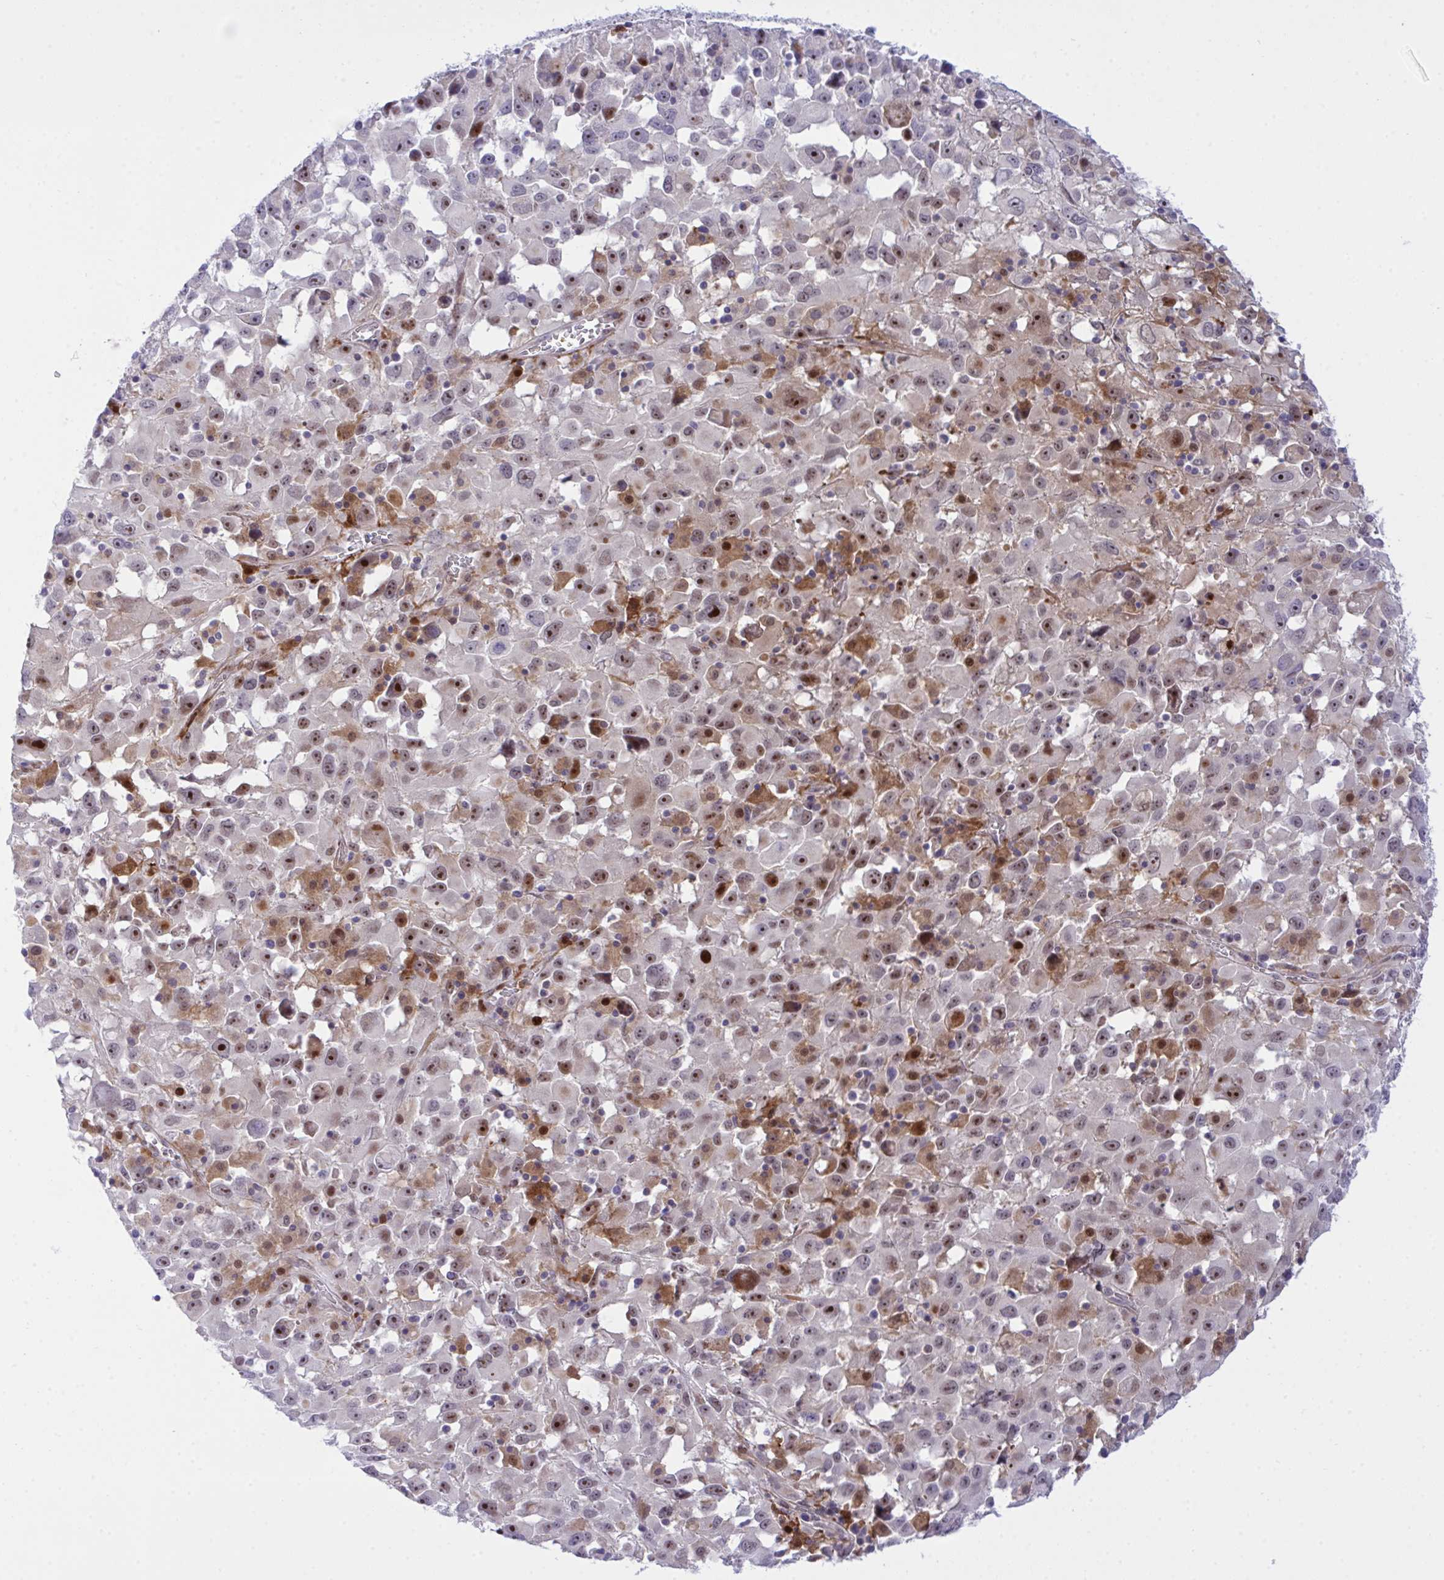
{"staining": {"intensity": "strong", "quantity": "25%-75%", "location": "nuclear"}, "tissue": "melanoma", "cell_type": "Tumor cells", "image_type": "cancer", "snomed": [{"axis": "morphology", "description": "Malignant melanoma, Metastatic site"}, {"axis": "topography", "description": "Soft tissue"}], "caption": "A photomicrograph of human malignant melanoma (metastatic site) stained for a protein displays strong nuclear brown staining in tumor cells.", "gene": "ZNF554", "patient": {"sex": "male", "age": 50}}